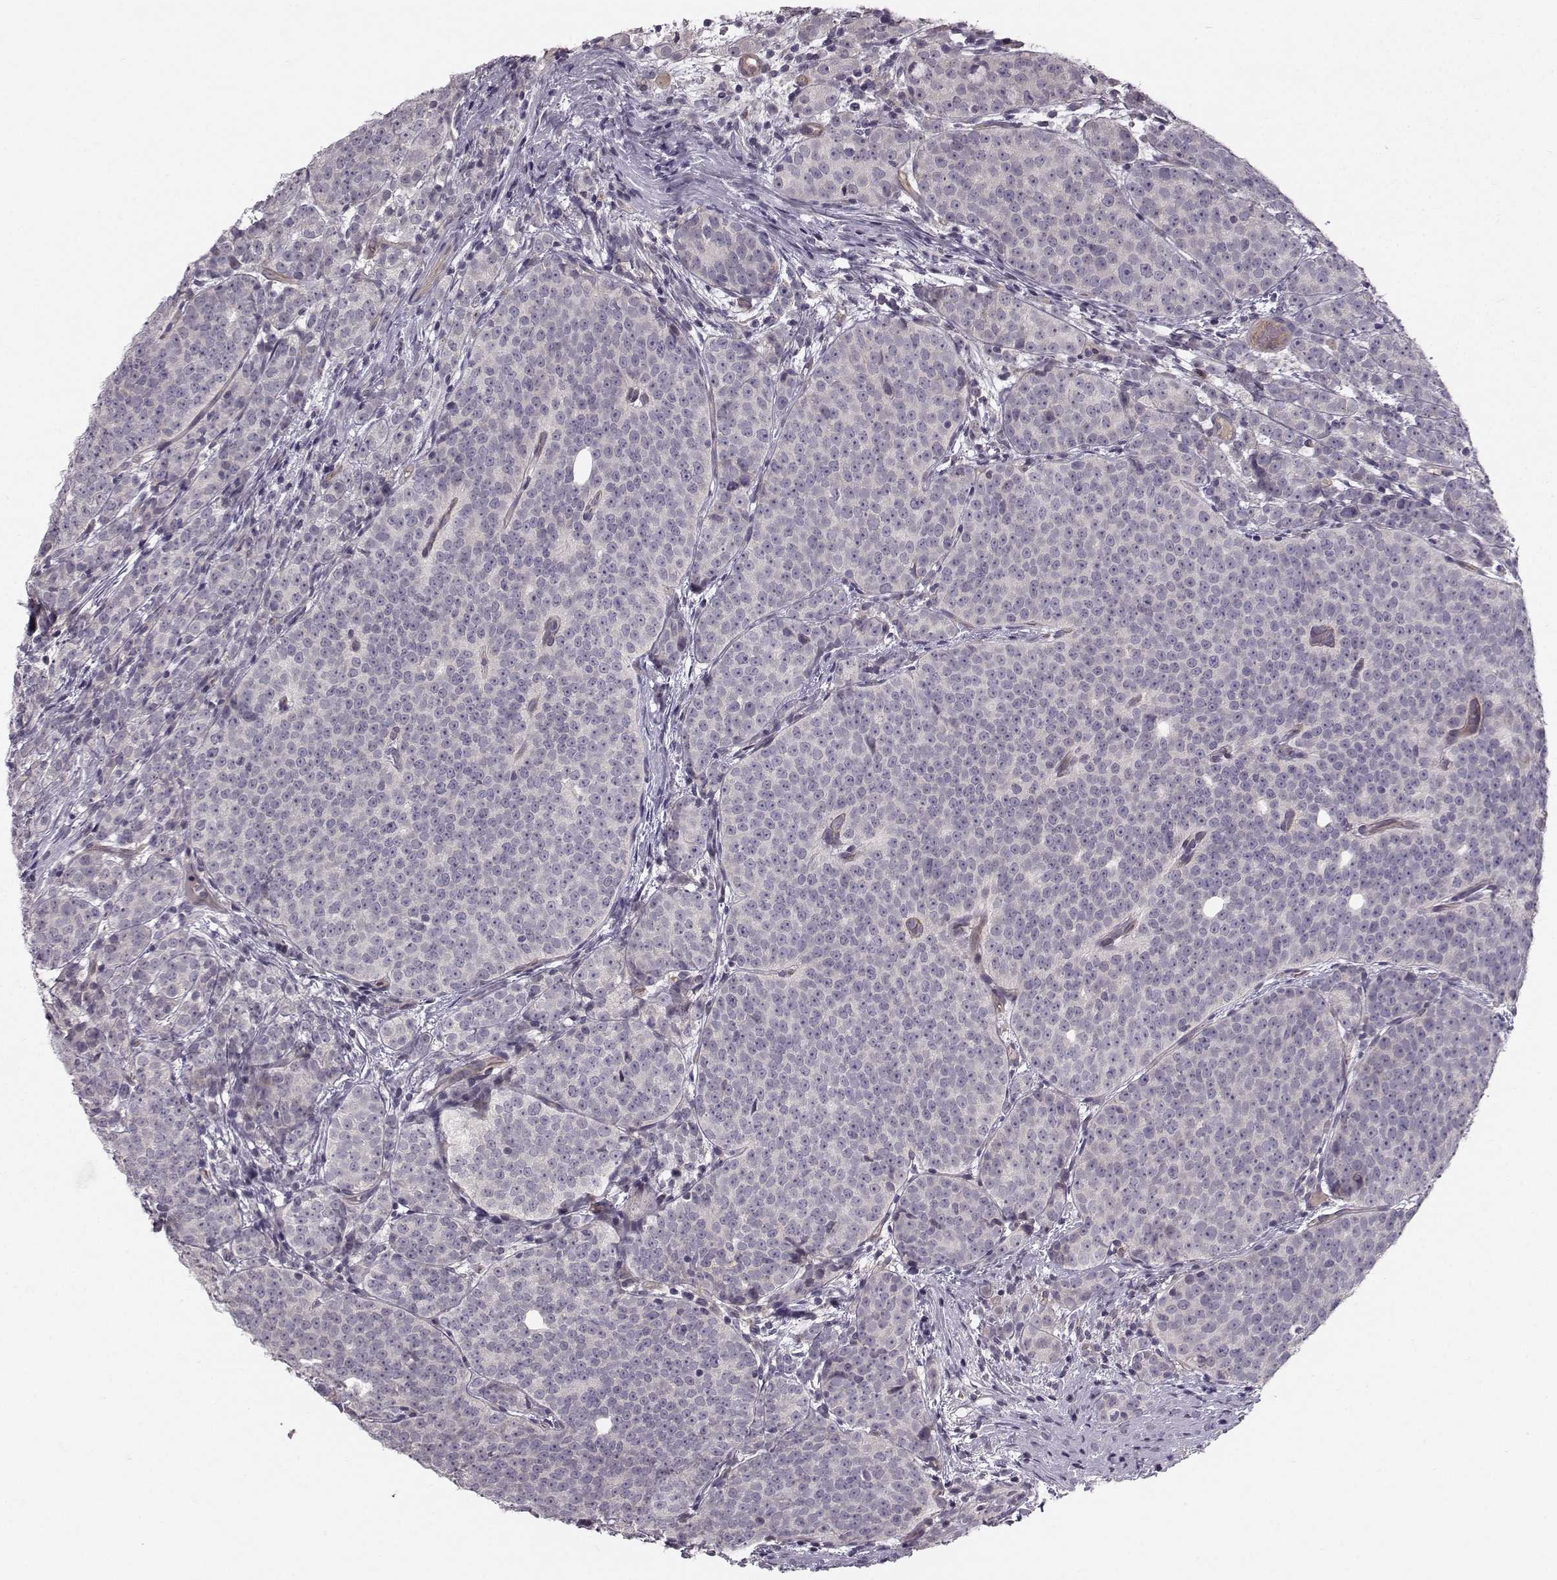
{"staining": {"intensity": "negative", "quantity": "none", "location": "none"}, "tissue": "prostate cancer", "cell_type": "Tumor cells", "image_type": "cancer", "snomed": [{"axis": "morphology", "description": "Adenocarcinoma, High grade"}, {"axis": "topography", "description": "Prostate"}], "caption": "An IHC photomicrograph of high-grade adenocarcinoma (prostate) is shown. There is no staining in tumor cells of high-grade adenocarcinoma (prostate).", "gene": "OPRD1", "patient": {"sex": "male", "age": 53}}